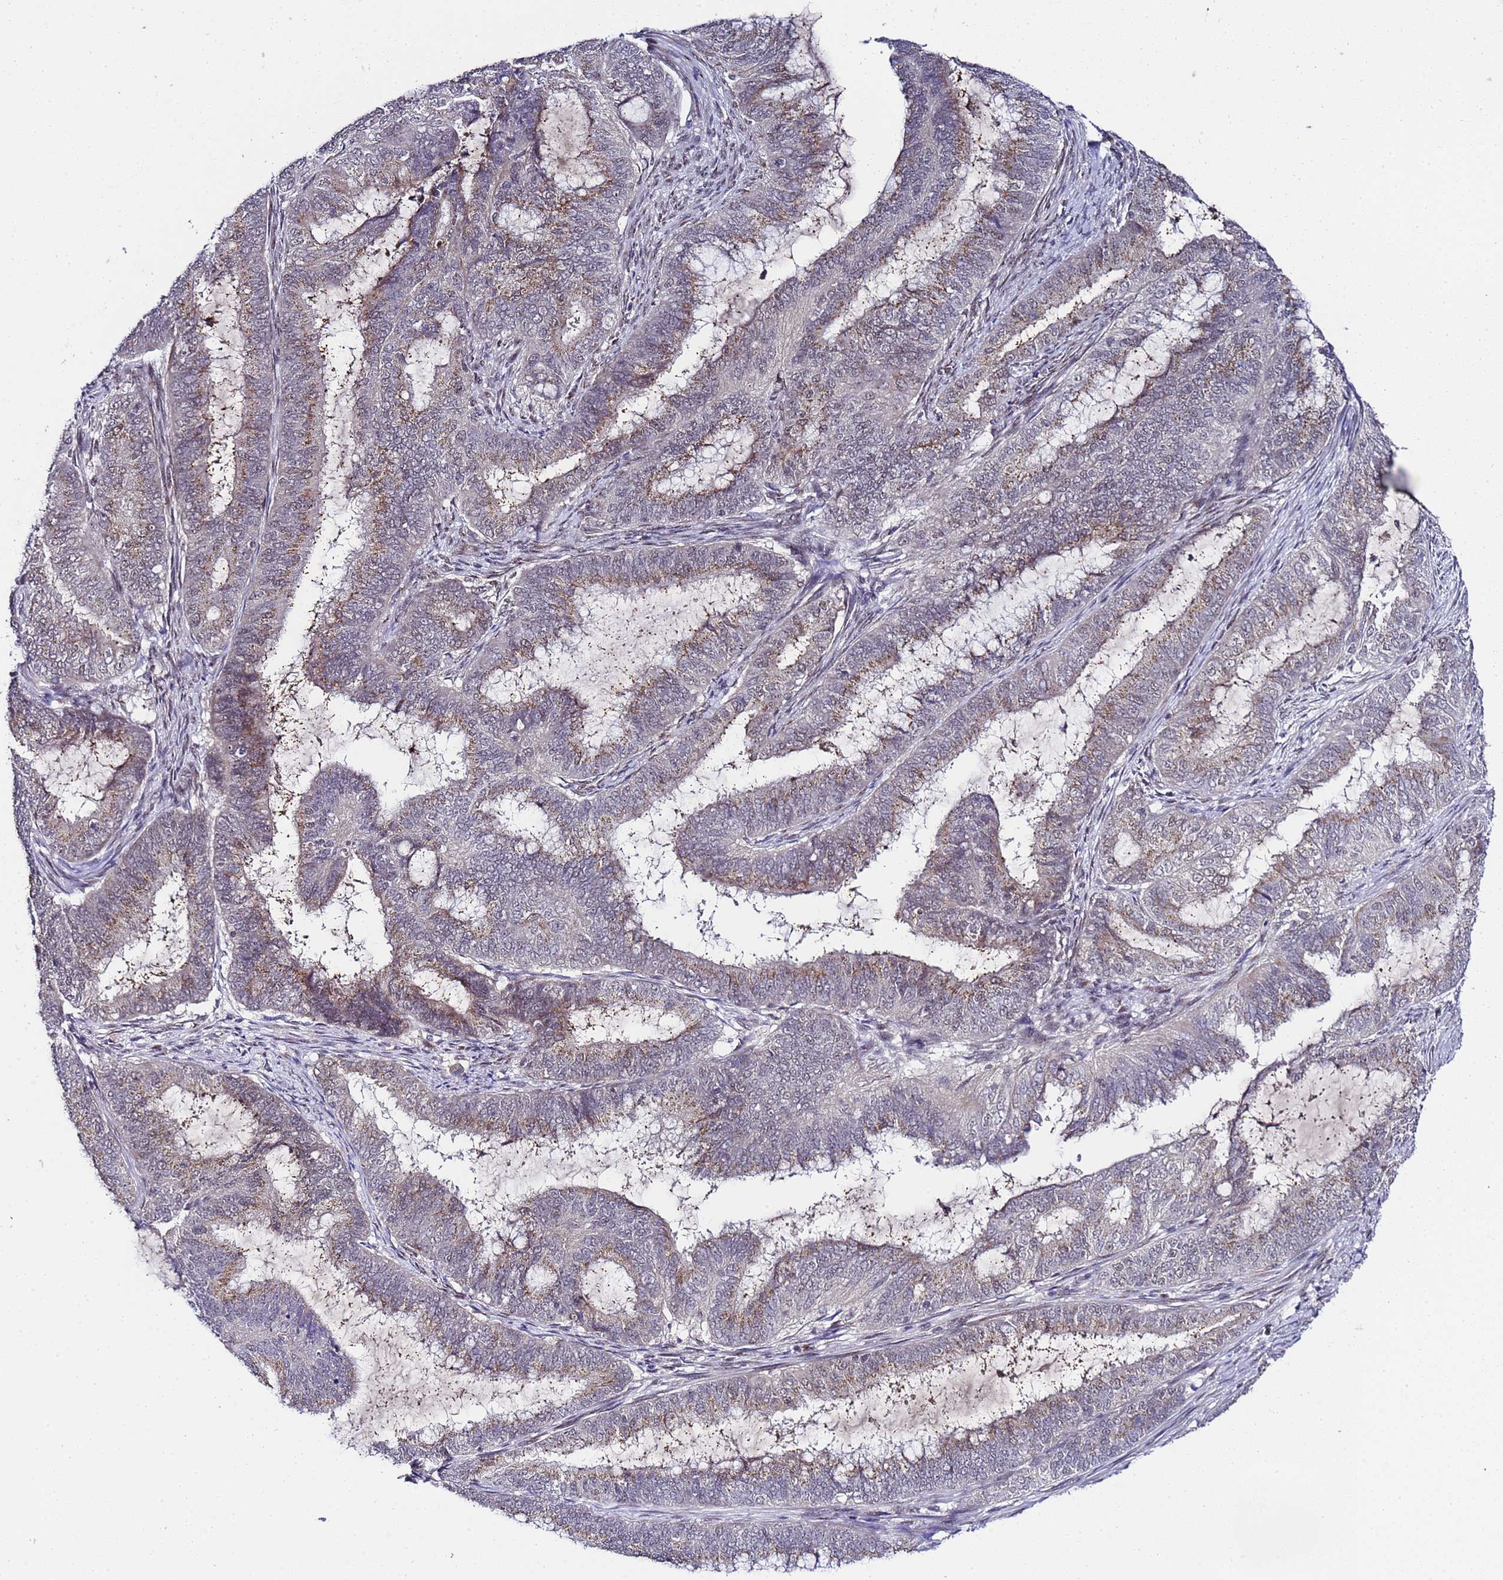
{"staining": {"intensity": "moderate", "quantity": "25%-75%", "location": "cytoplasmic/membranous"}, "tissue": "endometrial cancer", "cell_type": "Tumor cells", "image_type": "cancer", "snomed": [{"axis": "morphology", "description": "Adenocarcinoma, NOS"}, {"axis": "topography", "description": "Endometrium"}], "caption": "Immunohistochemistry (IHC) of endometrial adenocarcinoma exhibits medium levels of moderate cytoplasmic/membranous staining in approximately 25%-75% of tumor cells.", "gene": "C19orf47", "patient": {"sex": "female", "age": 51}}